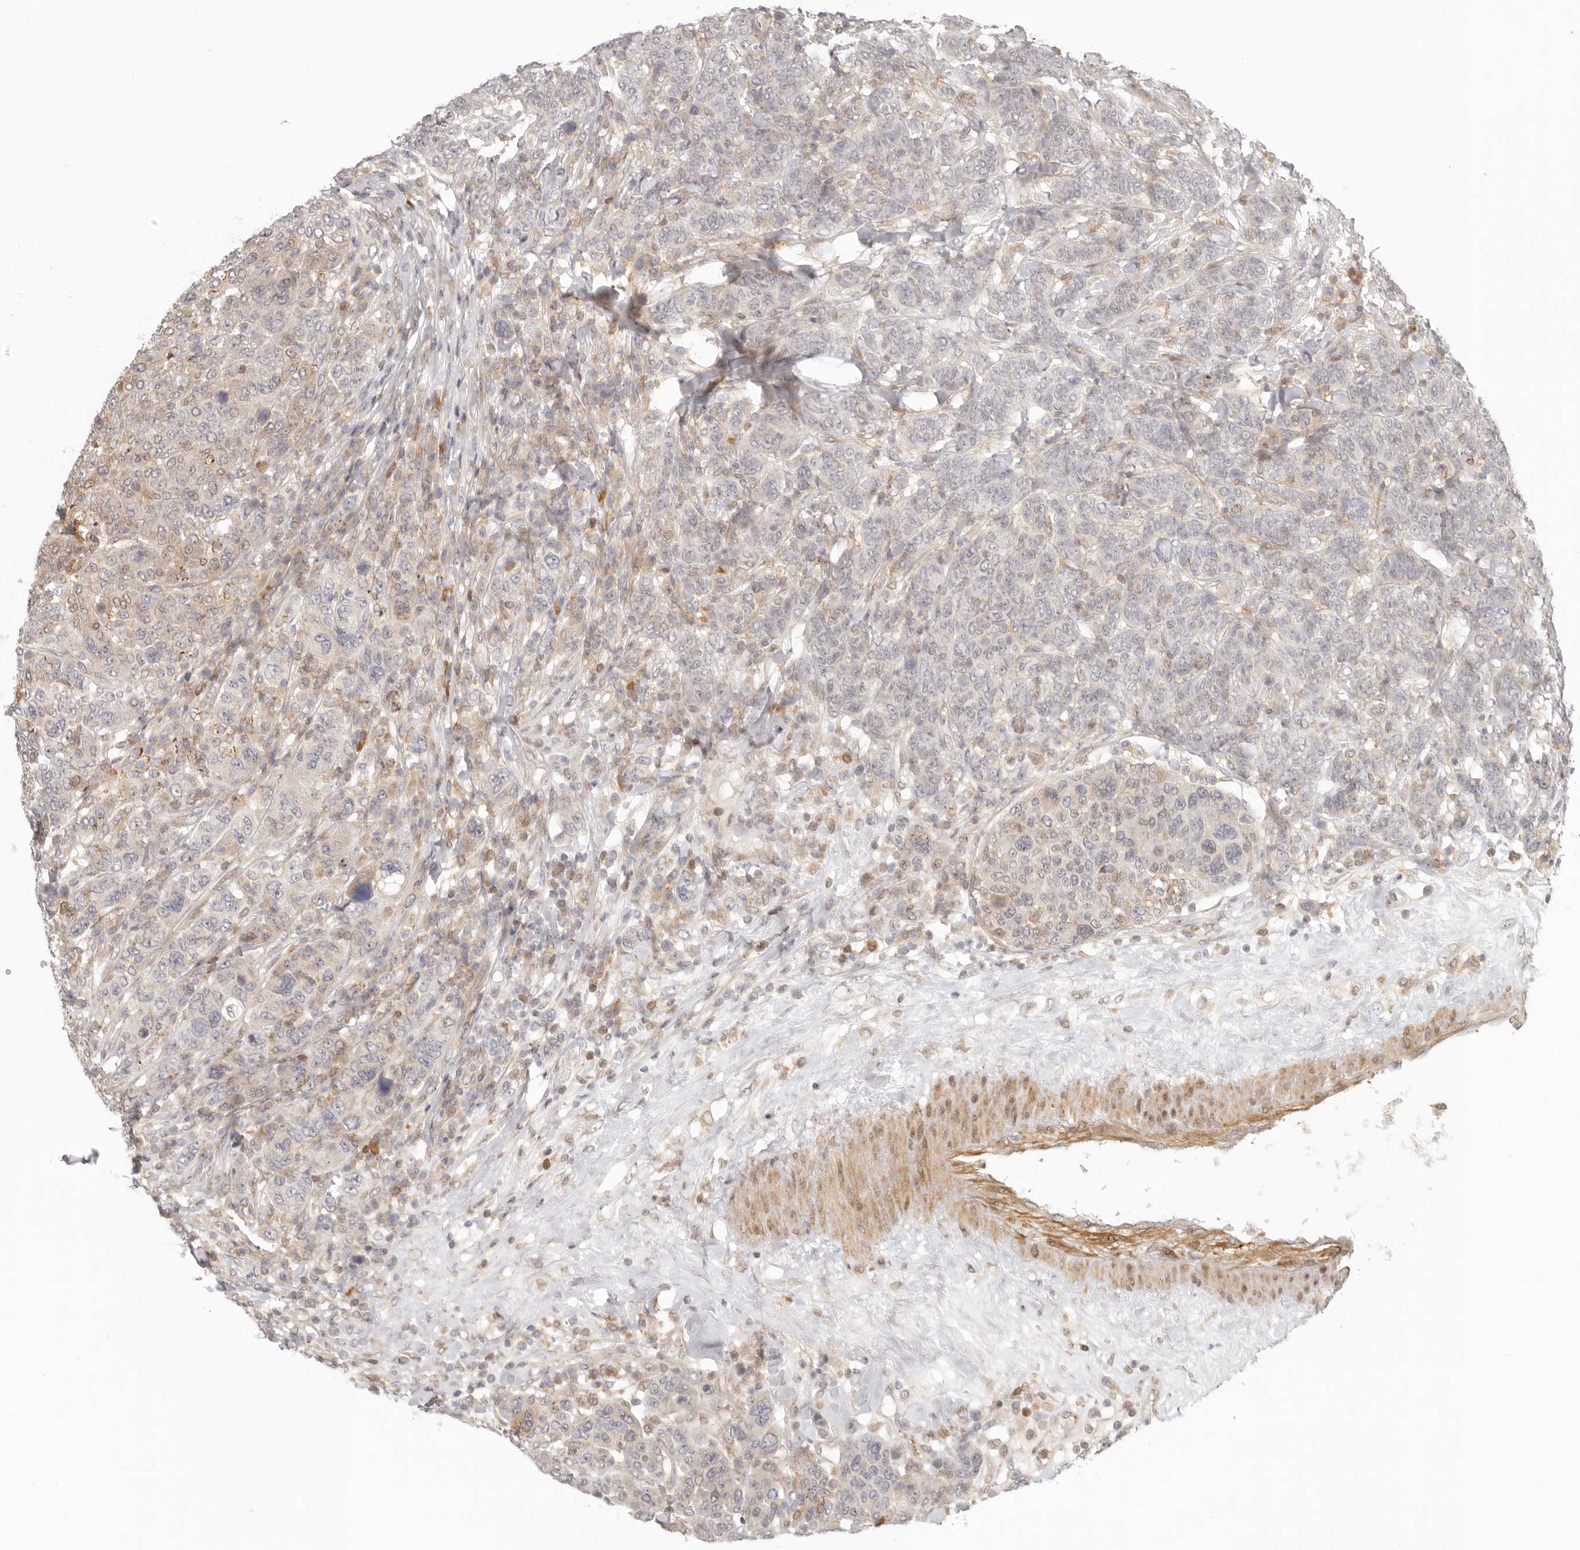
{"staining": {"intensity": "weak", "quantity": "<25%", "location": "cytoplasmic/membranous"}, "tissue": "breast cancer", "cell_type": "Tumor cells", "image_type": "cancer", "snomed": [{"axis": "morphology", "description": "Duct carcinoma"}, {"axis": "topography", "description": "Breast"}], "caption": "IHC micrograph of breast cancer stained for a protein (brown), which shows no staining in tumor cells. The staining was performed using DAB (3,3'-diaminobenzidine) to visualize the protein expression in brown, while the nuclei were stained in blue with hematoxylin (Magnification: 20x).", "gene": "AHDC1", "patient": {"sex": "female", "age": 37}}